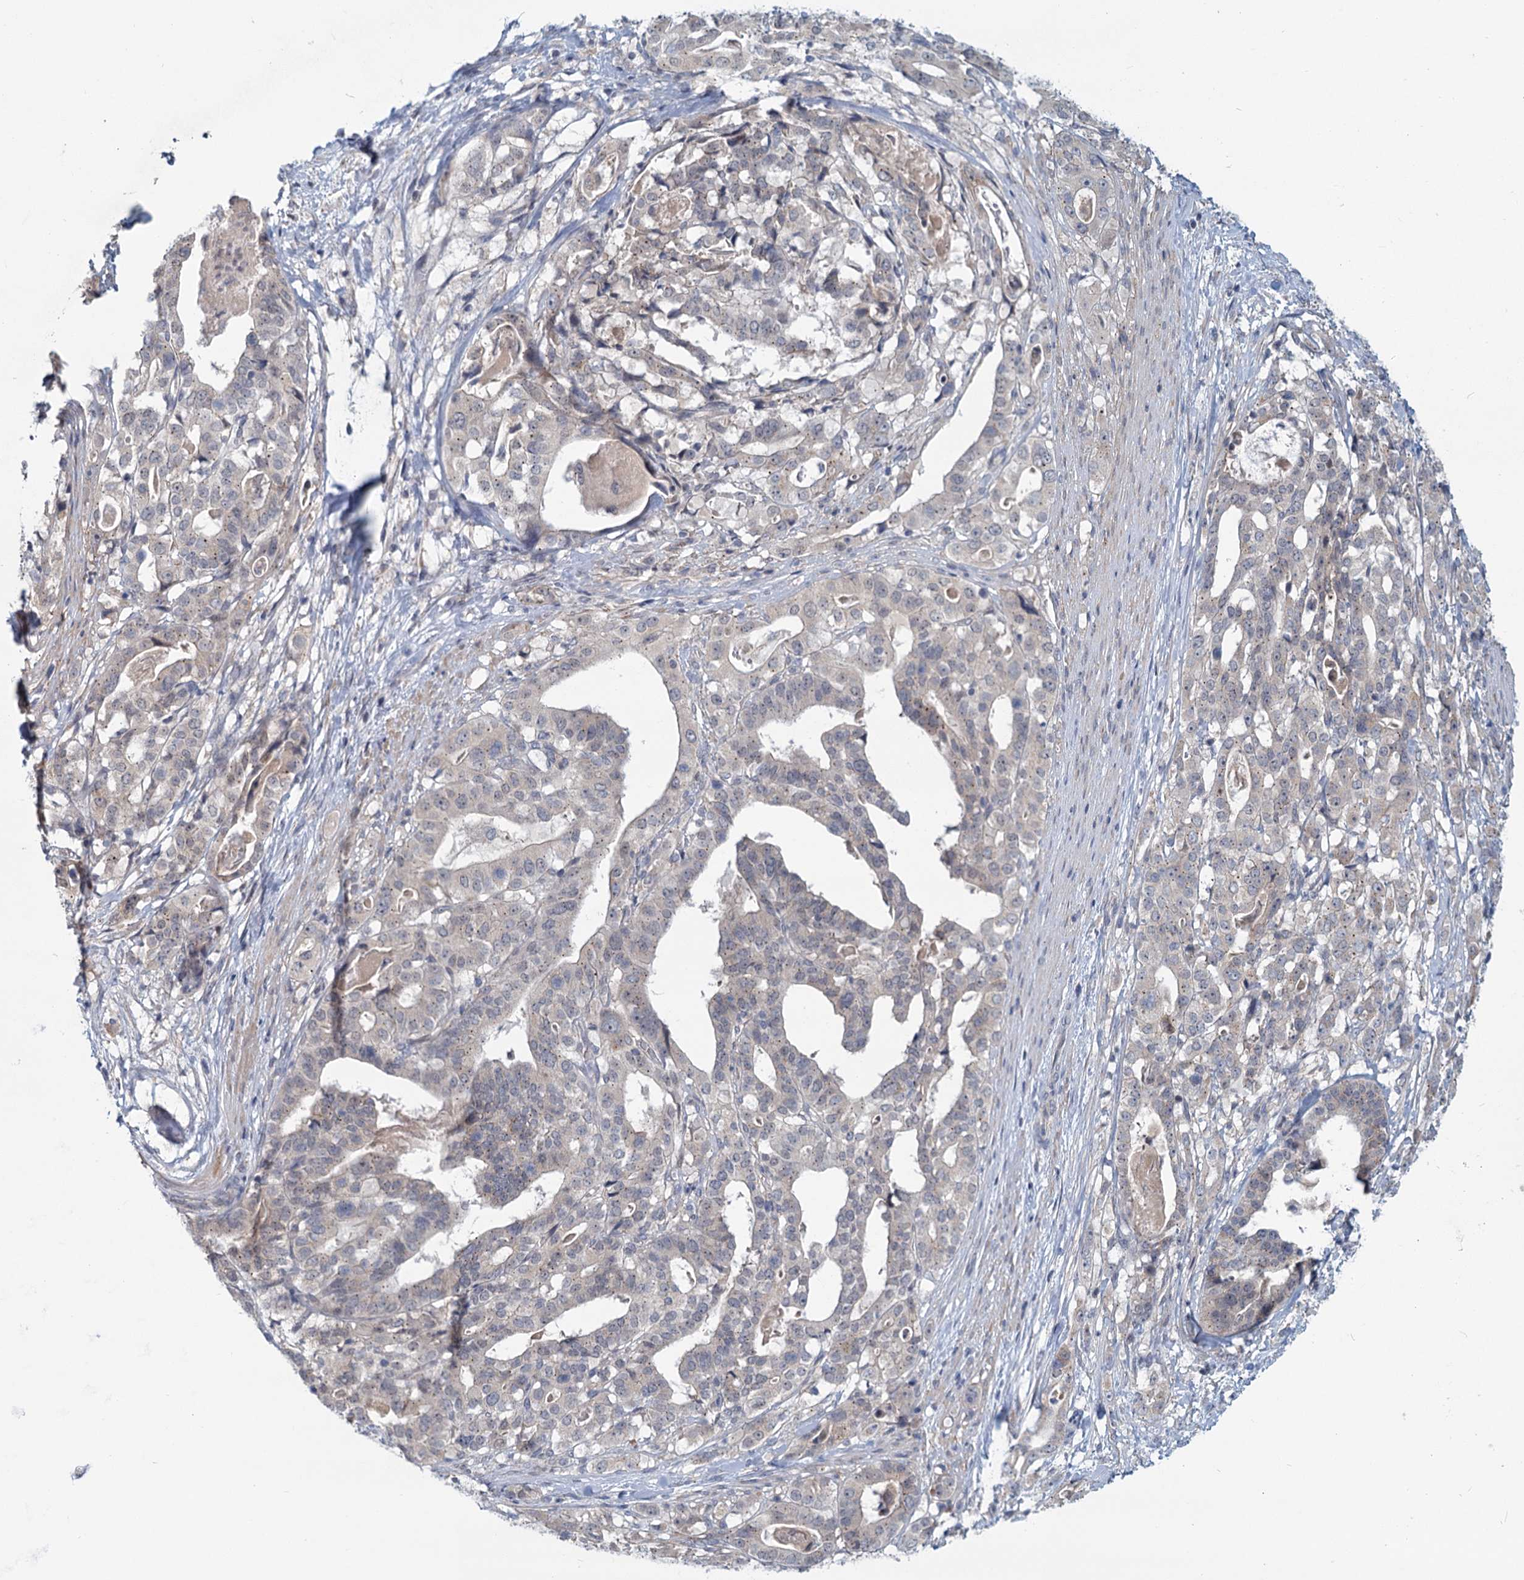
{"staining": {"intensity": "negative", "quantity": "none", "location": "none"}, "tissue": "stomach cancer", "cell_type": "Tumor cells", "image_type": "cancer", "snomed": [{"axis": "morphology", "description": "Adenocarcinoma, NOS"}, {"axis": "topography", "description": "Stomach"}], "caption": "The micrograph displays no significant expression in tumor cells of adenocarcinoma (stomach).", "gene": "STAP1", "patient": {"sex": "male", "age": 48}}